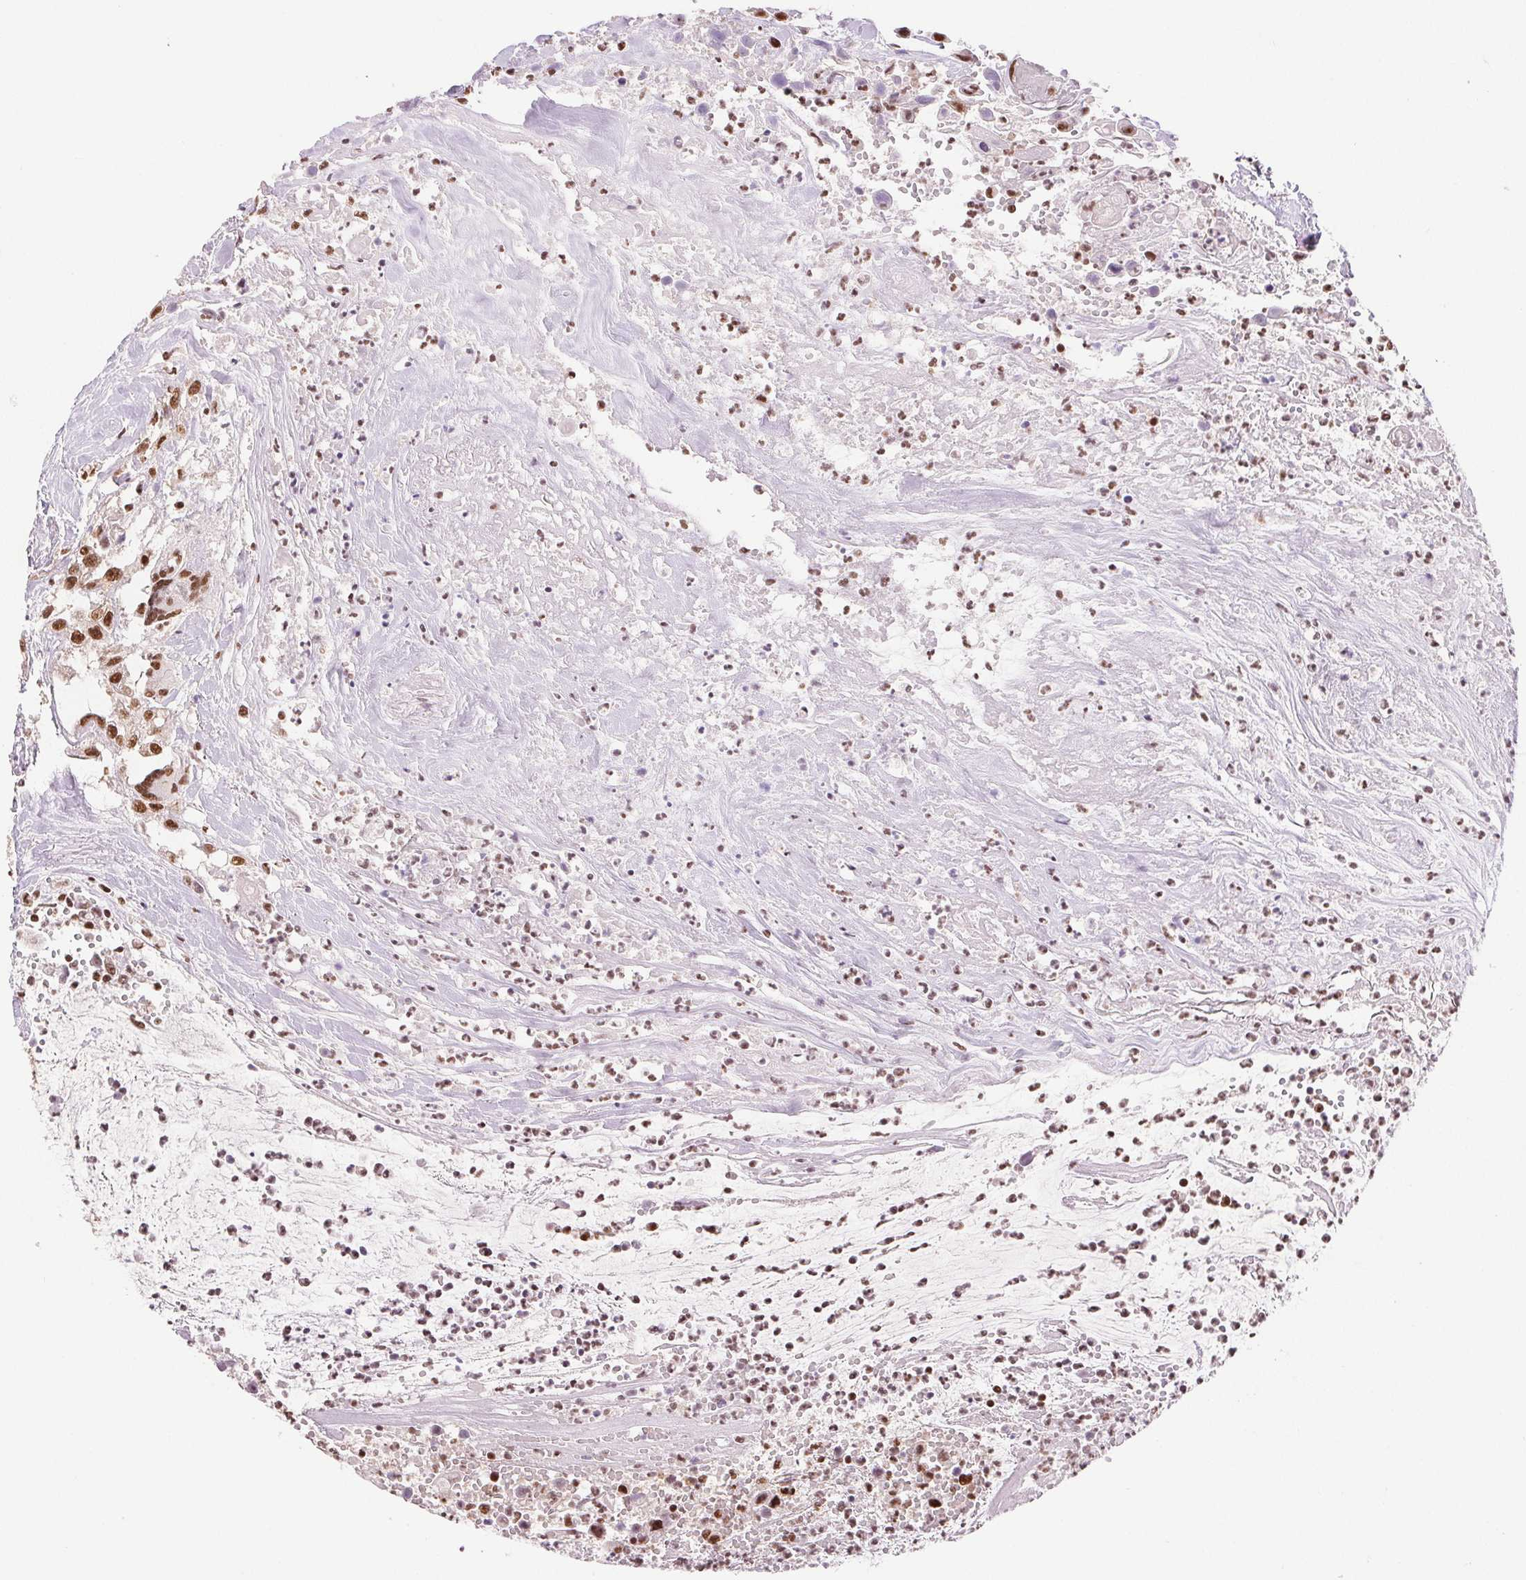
{"staining": {"intensity": "strong", "quantity": ">75%", "location": "nuclear"}, "tissue": "head and neck cancer", "cell_type": "Tumor cells", "image_type": "cancer", "snomed": [{"axis": "morphology", "description": "Squamous cell carcinoma, NOS"}, {"axis": "topography", "description": "Head-Neck"}], "caption": "A brown stain shows strong nuclear staining of a protein in human squamous cell carcinoma (head and neck) tumor cells.", "gene": "IK", "patient": {"sex": "male", "age": 57}}